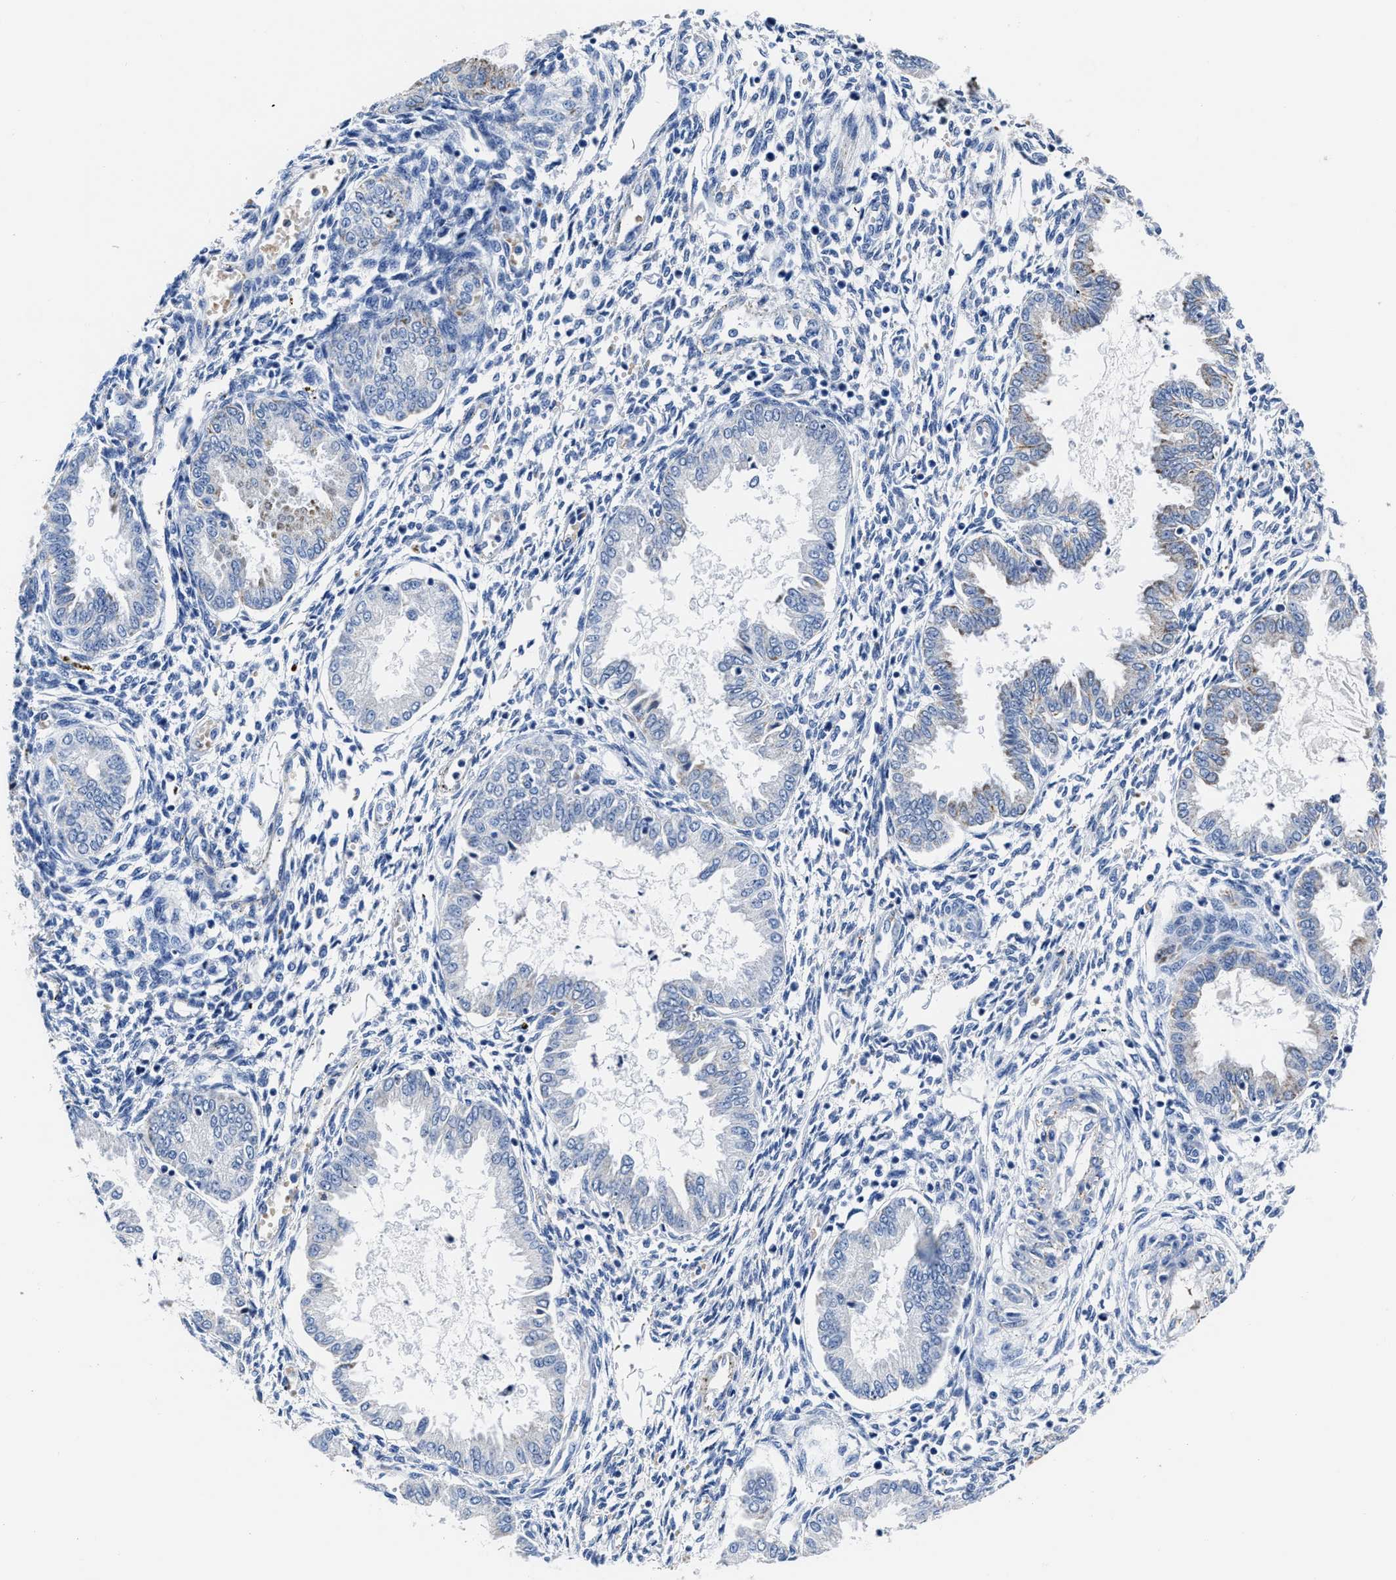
{"staining": {"intensity": "negative", "quantity": "none", "location": "none"}, "tissue": "endometrium", "cell_type": "Cells in endometrial stroma", "image_type": "normal", "snomed": [{"axis": "morphology", "description": "Normal tissue, NOS"}, {"axis": "topography", "description": "Endometrium"}], "caption": "Photomicrograph shows no protein staining in cells in endometrial stroma of normal endometrium. The staining is performed using DAB (3,3'-diaminobenzidine) brown chromogen with nuclei counter-stained in using hematoxylin.", "gene": "KCNMB3", "patient": {"sex": "female", "age": 33}}